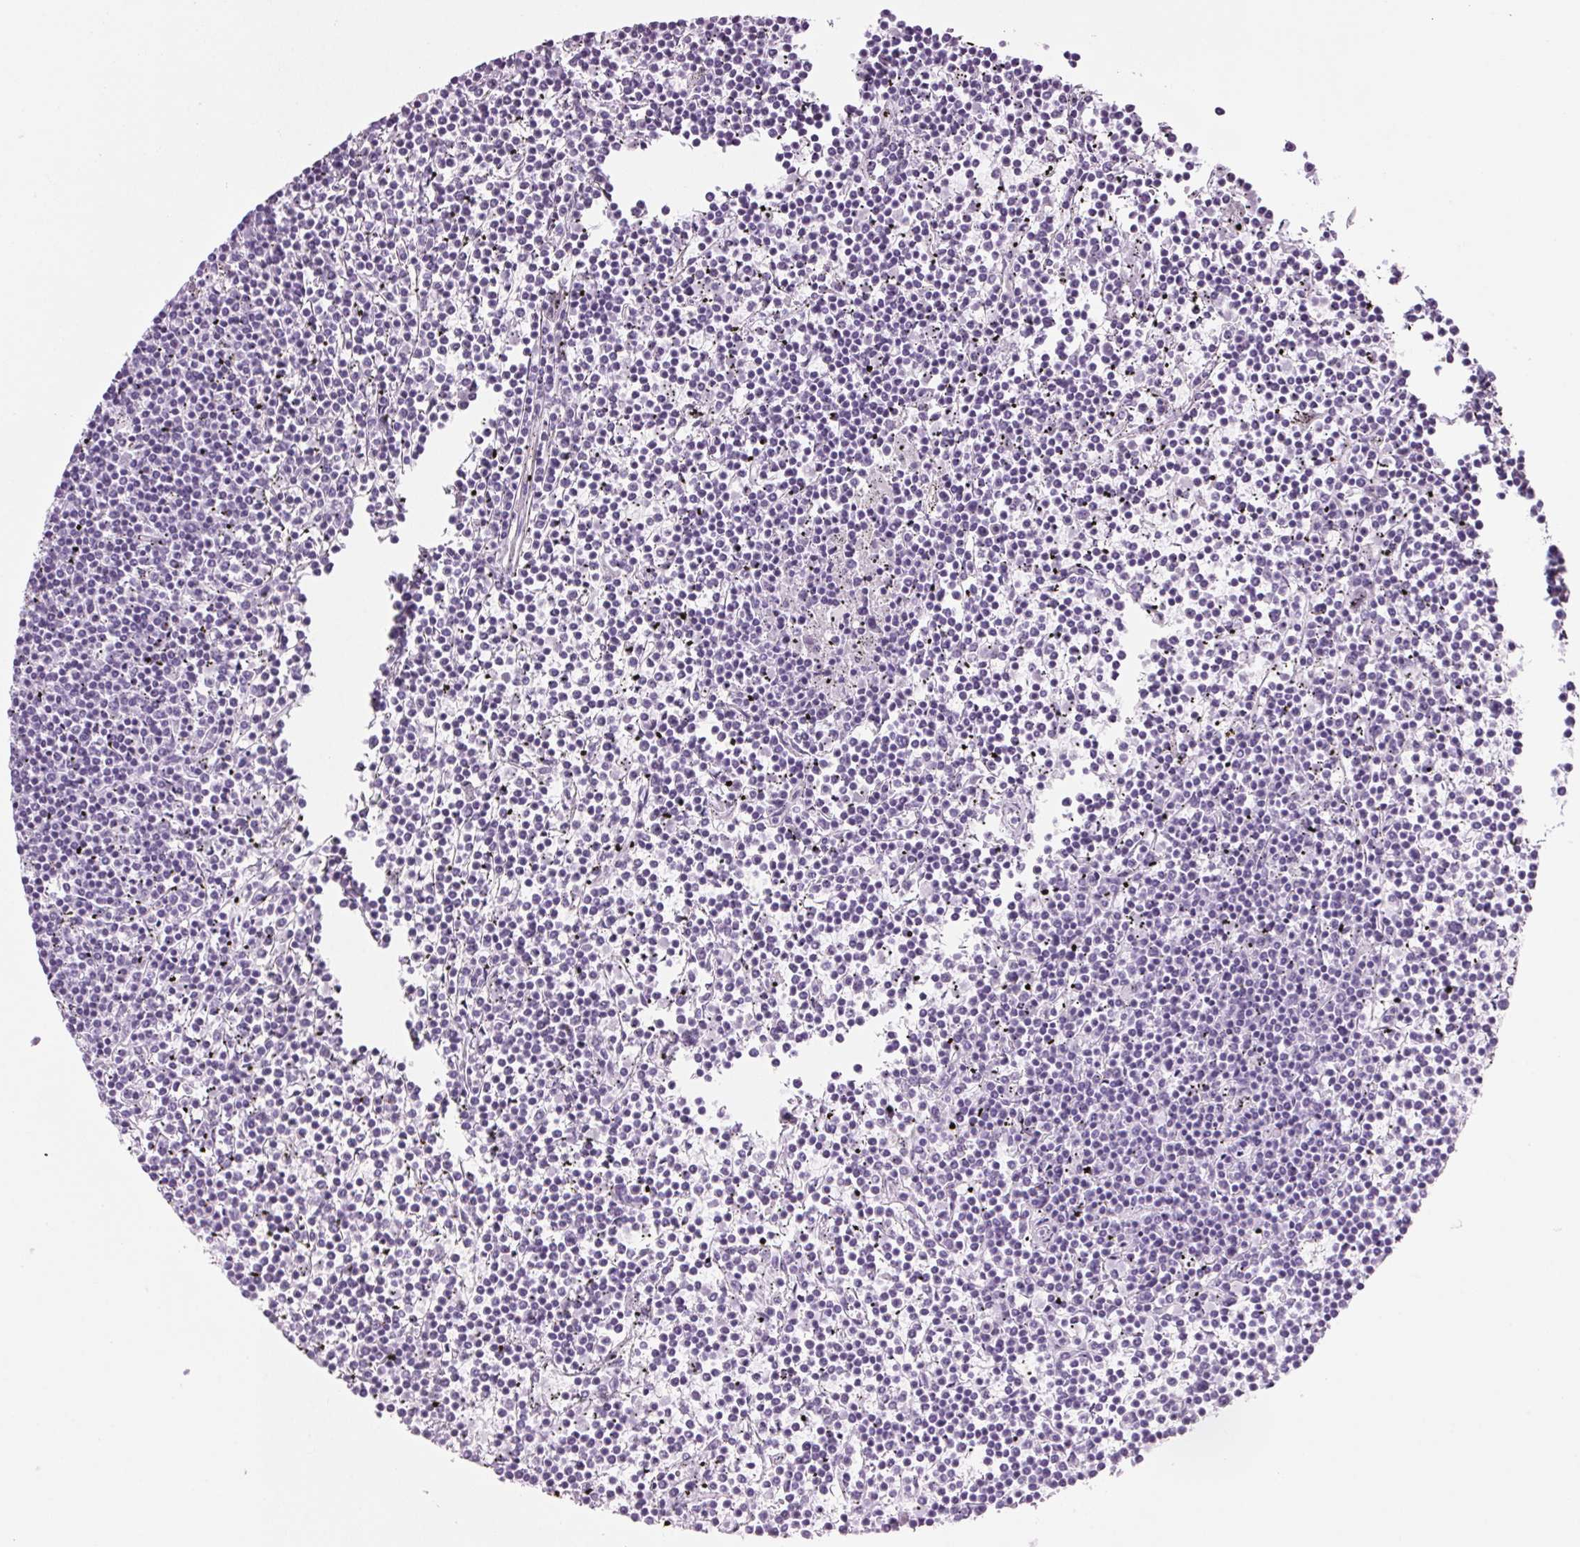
{"staining": {"intensity": "negative", "quantity": "none", "location": "none"}, "tissue": "lymphoma", "cell_type": "Tumor cells", "image_type": "cancer", "snomed": [{"axis": "morphology", "description": "Malignant lymphoma, non-Hodgkin's type, Low grade"}, {"axis": "topography", "description": "Spleen"}], "caption": "Tumor cells show no significant positivity in low-grade malignant lymphoma, non-Hodgkin's type.", "gene": "PPP1R1A", "patient": {"sex": "female", "age": 19}}